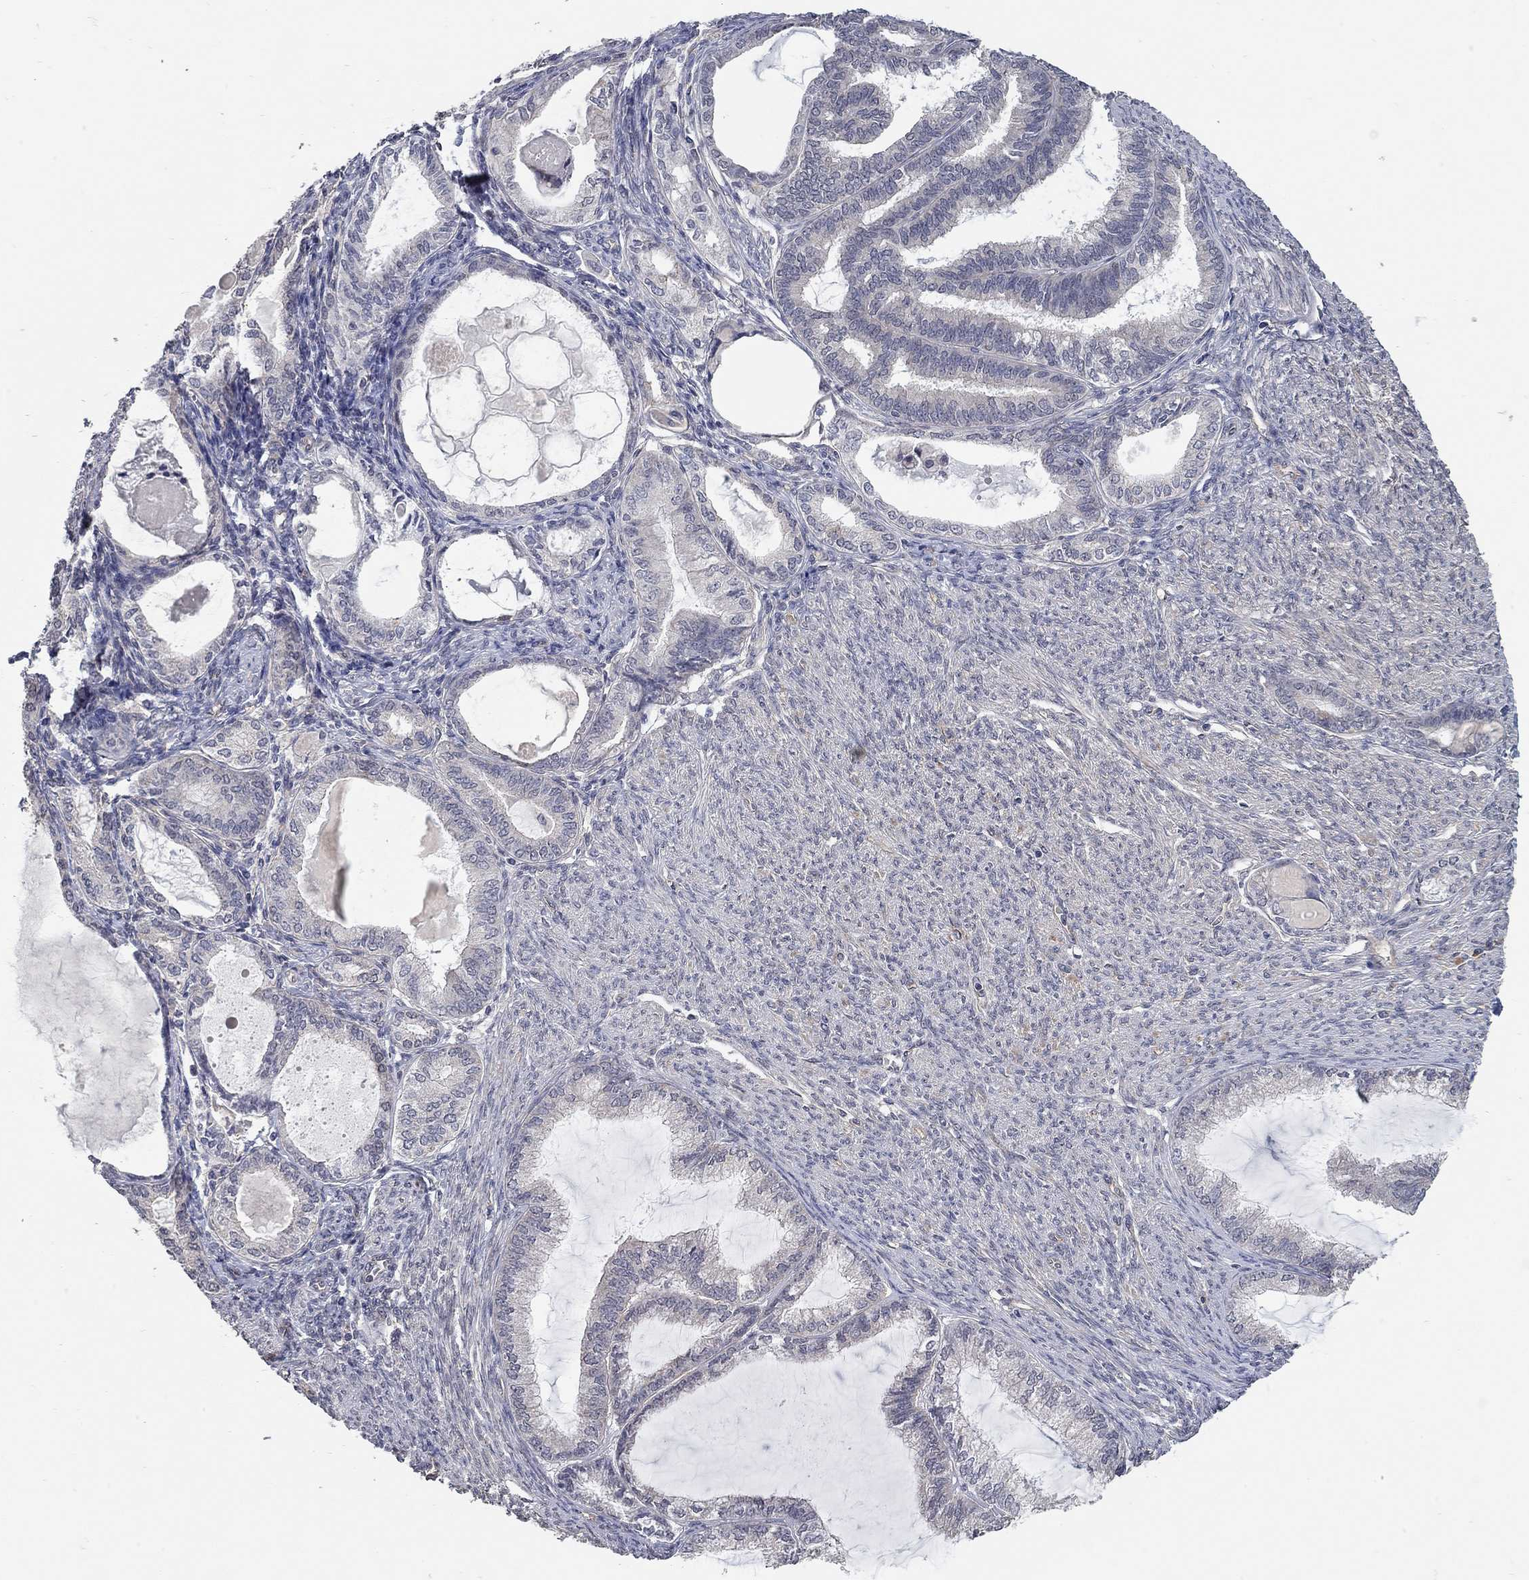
{"staining": {"intensity": "negative", "quantity": "none", "location": "none"}, "tissue": "endometrial cancer", "cell_type": "Tumor cells", "image_type": "cancer", "snomed": [{"axis": "morphology", "description": "Adenocarcinoma, NOS"}, {"axis": "topography", "description": "Endometrium"}], "caption": "DAB immunohistochemical staining of human endometrial adenocarcinoma demonstrates no significant staining in tumor cells.", "gene": "WASF3", "patient": {"sex": "female", "age": 86}}